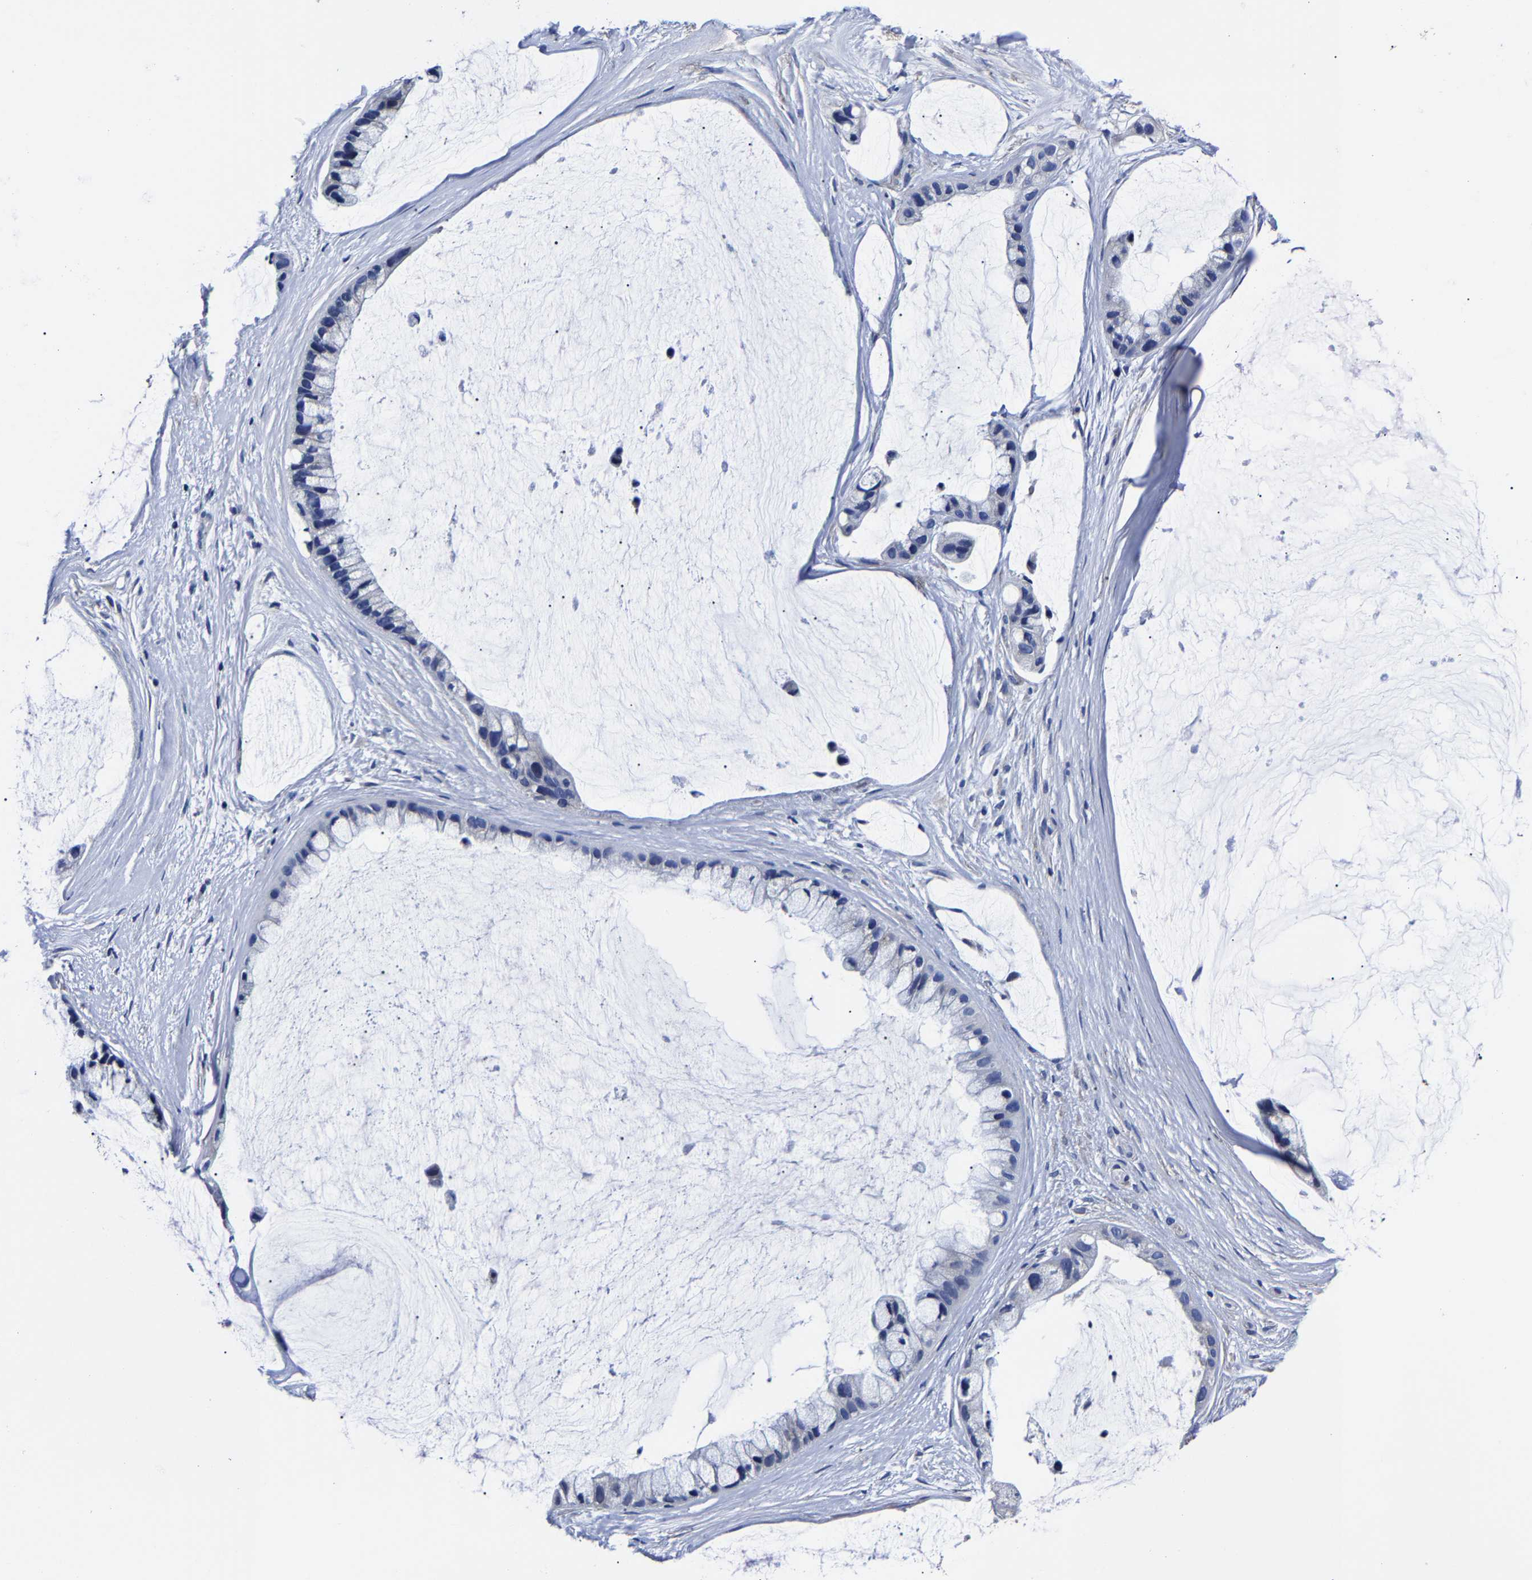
{"staining": {"intensity": "negative", "quantity": "none", "location": "none"}, "tissue": "ovarian cancer", "cell_type": "Tumor cells", "image_type": "cancer", "snomed": [{"axis": "morphology", "description": "Cystadenocarcinoma, mucinous, NOS"}, {"axis": "topography", "description": "Ovary"}], "caption": "An IHC micrograph of ovarian mucinous cystadenocarcinoma is shown. There is no staining in tumor cells of ovarian mucinous cystadenocarcinoma.", "gene": "AKAP4", "patient": {"sex": "female", "age": 39}}